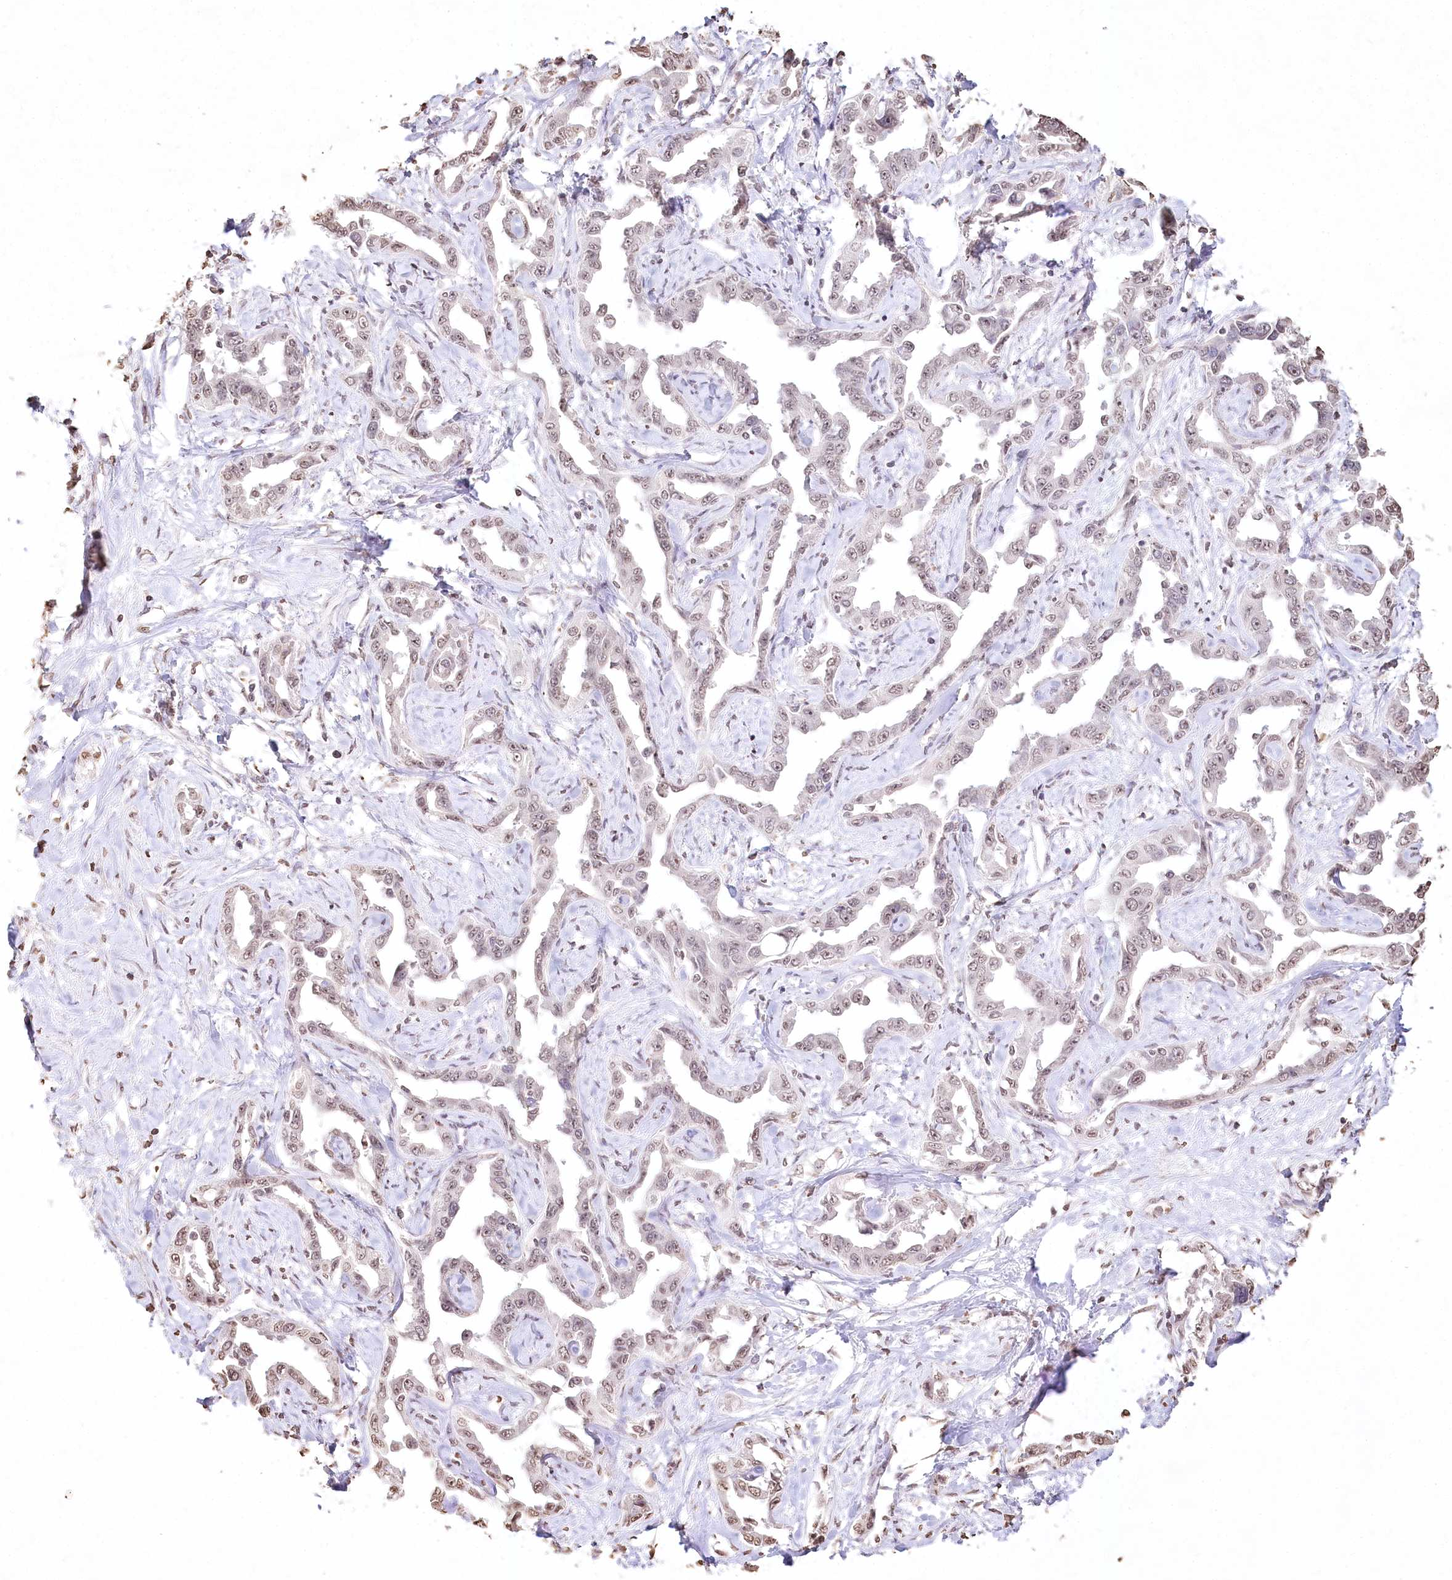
{"staining": {"intensity": "weak", "quantity": ">75%", "location": "nuclear"}, "tissue": "liver cancer", "cell_type": "Tumor cells", "image_type": "cancer", "snomed": [{"axis": "morphology", "description": "Cholangiocarcinoma"}, {"axis": "topography", "description": "Liver"}], "caption": "Liver cholangiocarcinoma stained with IHC displays weak nuclear positivity in approximately >75% of tumor cells. (DAB IHC, brown staining for protein, blue staining for nuclei).", "gene": "DMXL1", "patient": {"sex": "male", "age": 59}}